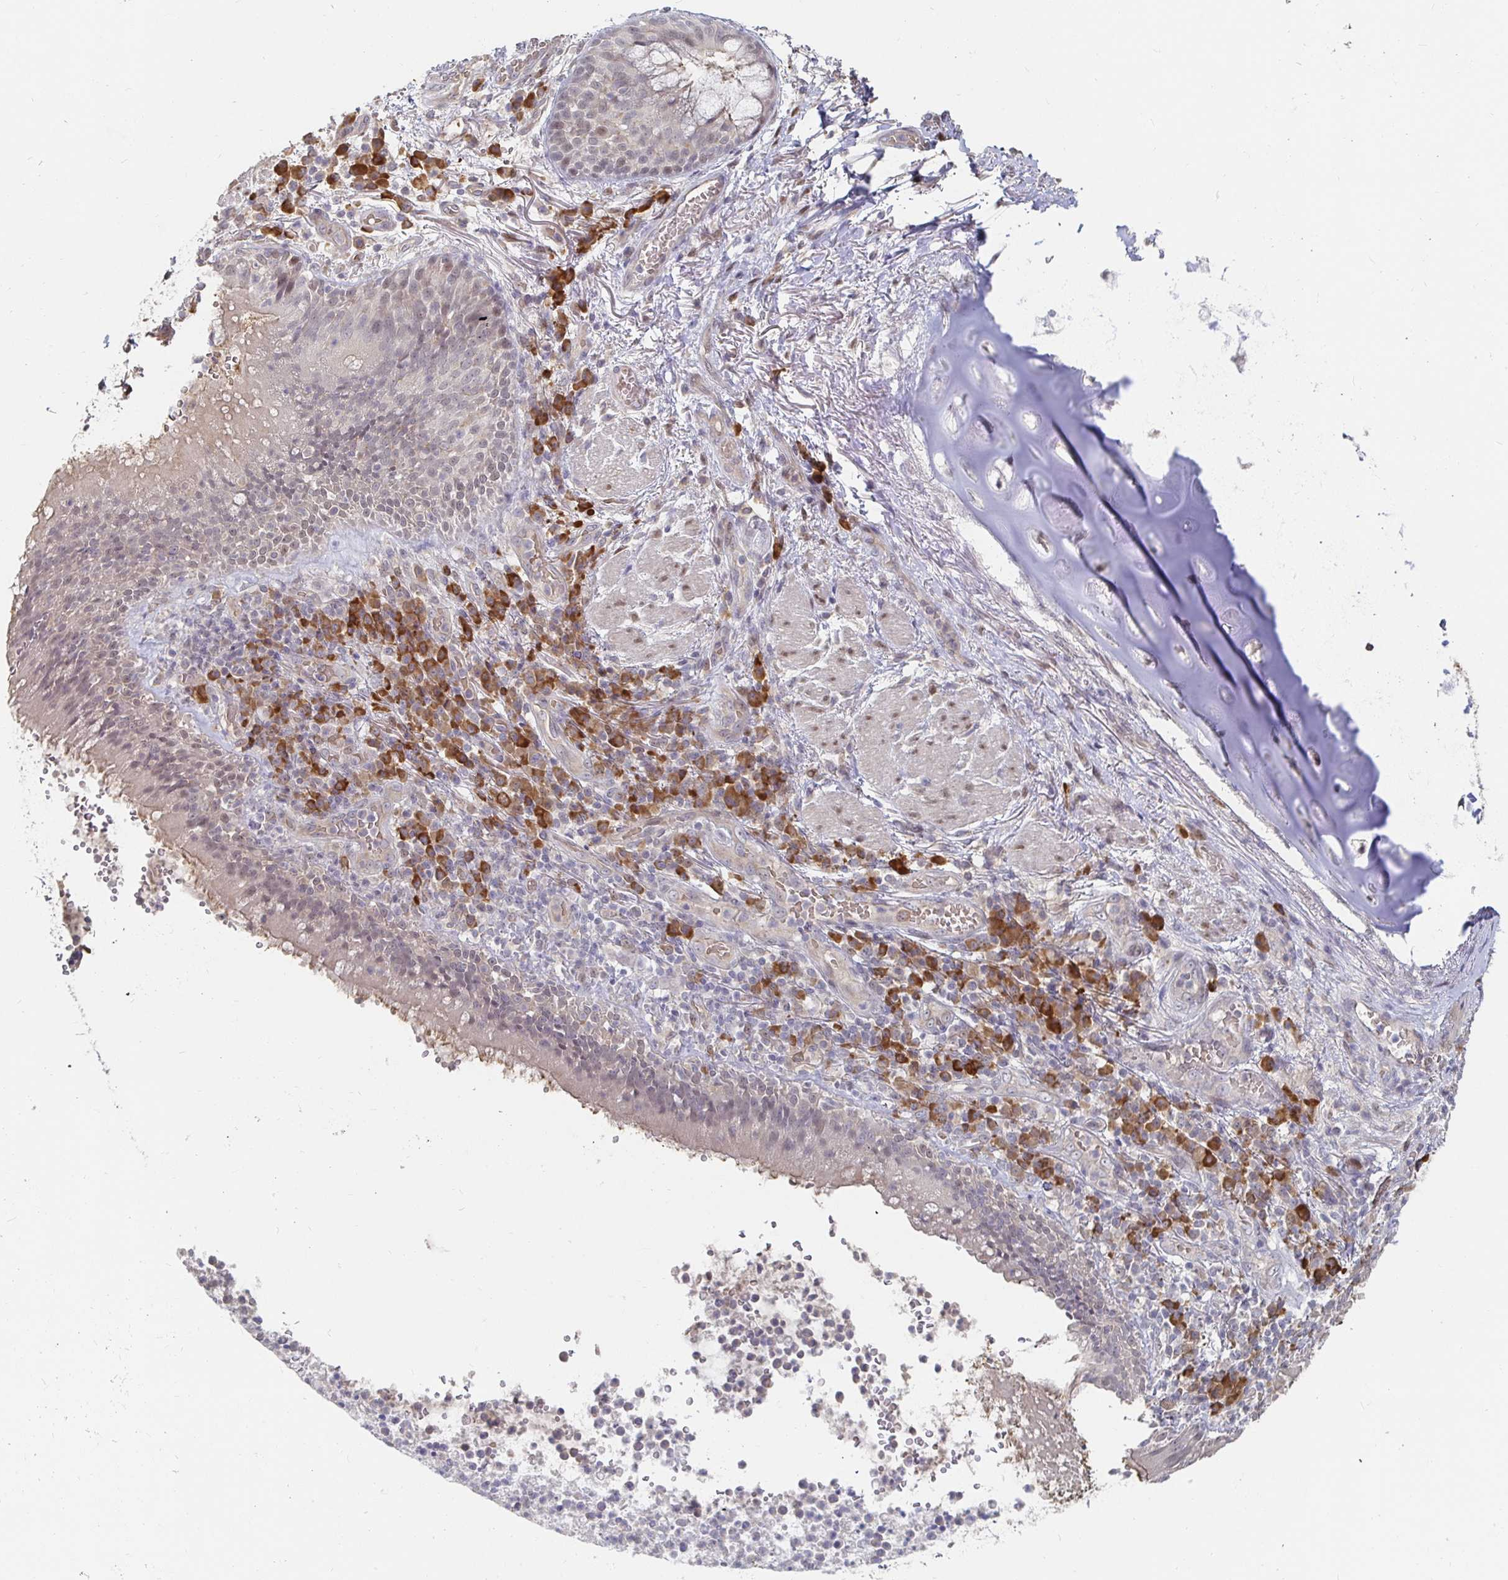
{"staining": {"intensity": "weak", "quantity": "25%-75%", "location": "nuclear"}, "tissue": "bronchus", "cell_type": "Respiratory epithelial cells", "image_type": "normal", "snomed": [{"axis": "morphology", "description": "Normal tissue, NOS"}, {"axis": "topography", "description": "Lymph node"}, {"axis": "topography", "description": "Bronchus"}], "caption": "The immunohistochemical stain shows weak nuclear positivity in respiratory epithelial cells of normal bronchus.", "gene": "MEIS1", "patient": {"sex": "male", "age": 56}}